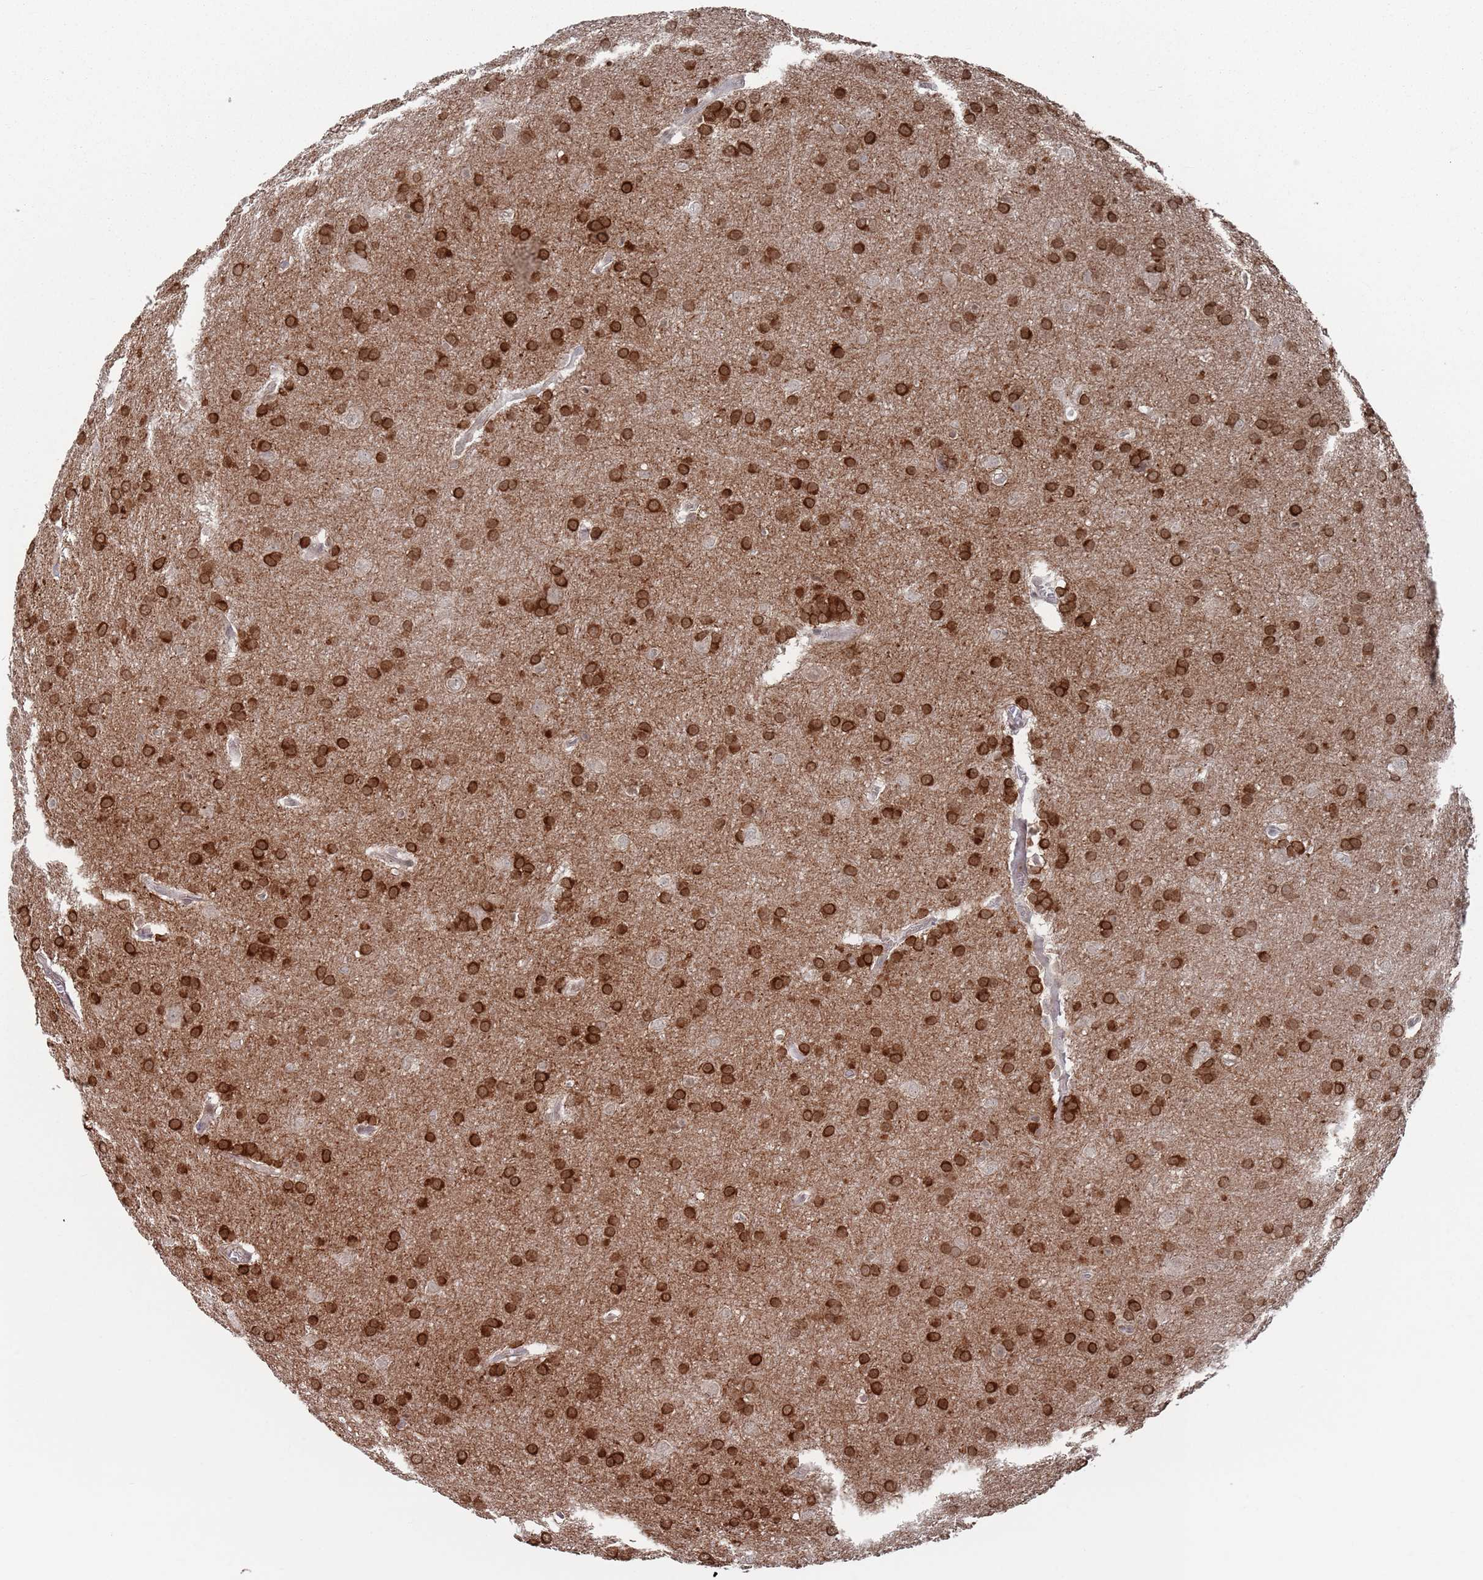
{"staining": {"intensity": "strong", "quantity": ">75%", "location": "cytoplasmic/membranous"}, "tissue": "glioma", "cell_type": "Tumor cells", "image_type": "cancer", "snomed": [{"axis": "morphology", "description": "Glioma, malignant, Low grade"}, {"axis": "topography", "description": "Brain"}], "caption": "The micrograph reveals immunohistochemical staining of low-grade glioma (malignant). There is strong cytoplasmic/membranous positivity is present in approximately >75% of tumor cells. The staining was performed using DAB, with brown indicating positive protein expression. Nuclei are stained blue with hematoxylin.", "gene": "DGKD", "patient": {"sex": "female", "age": 32}}